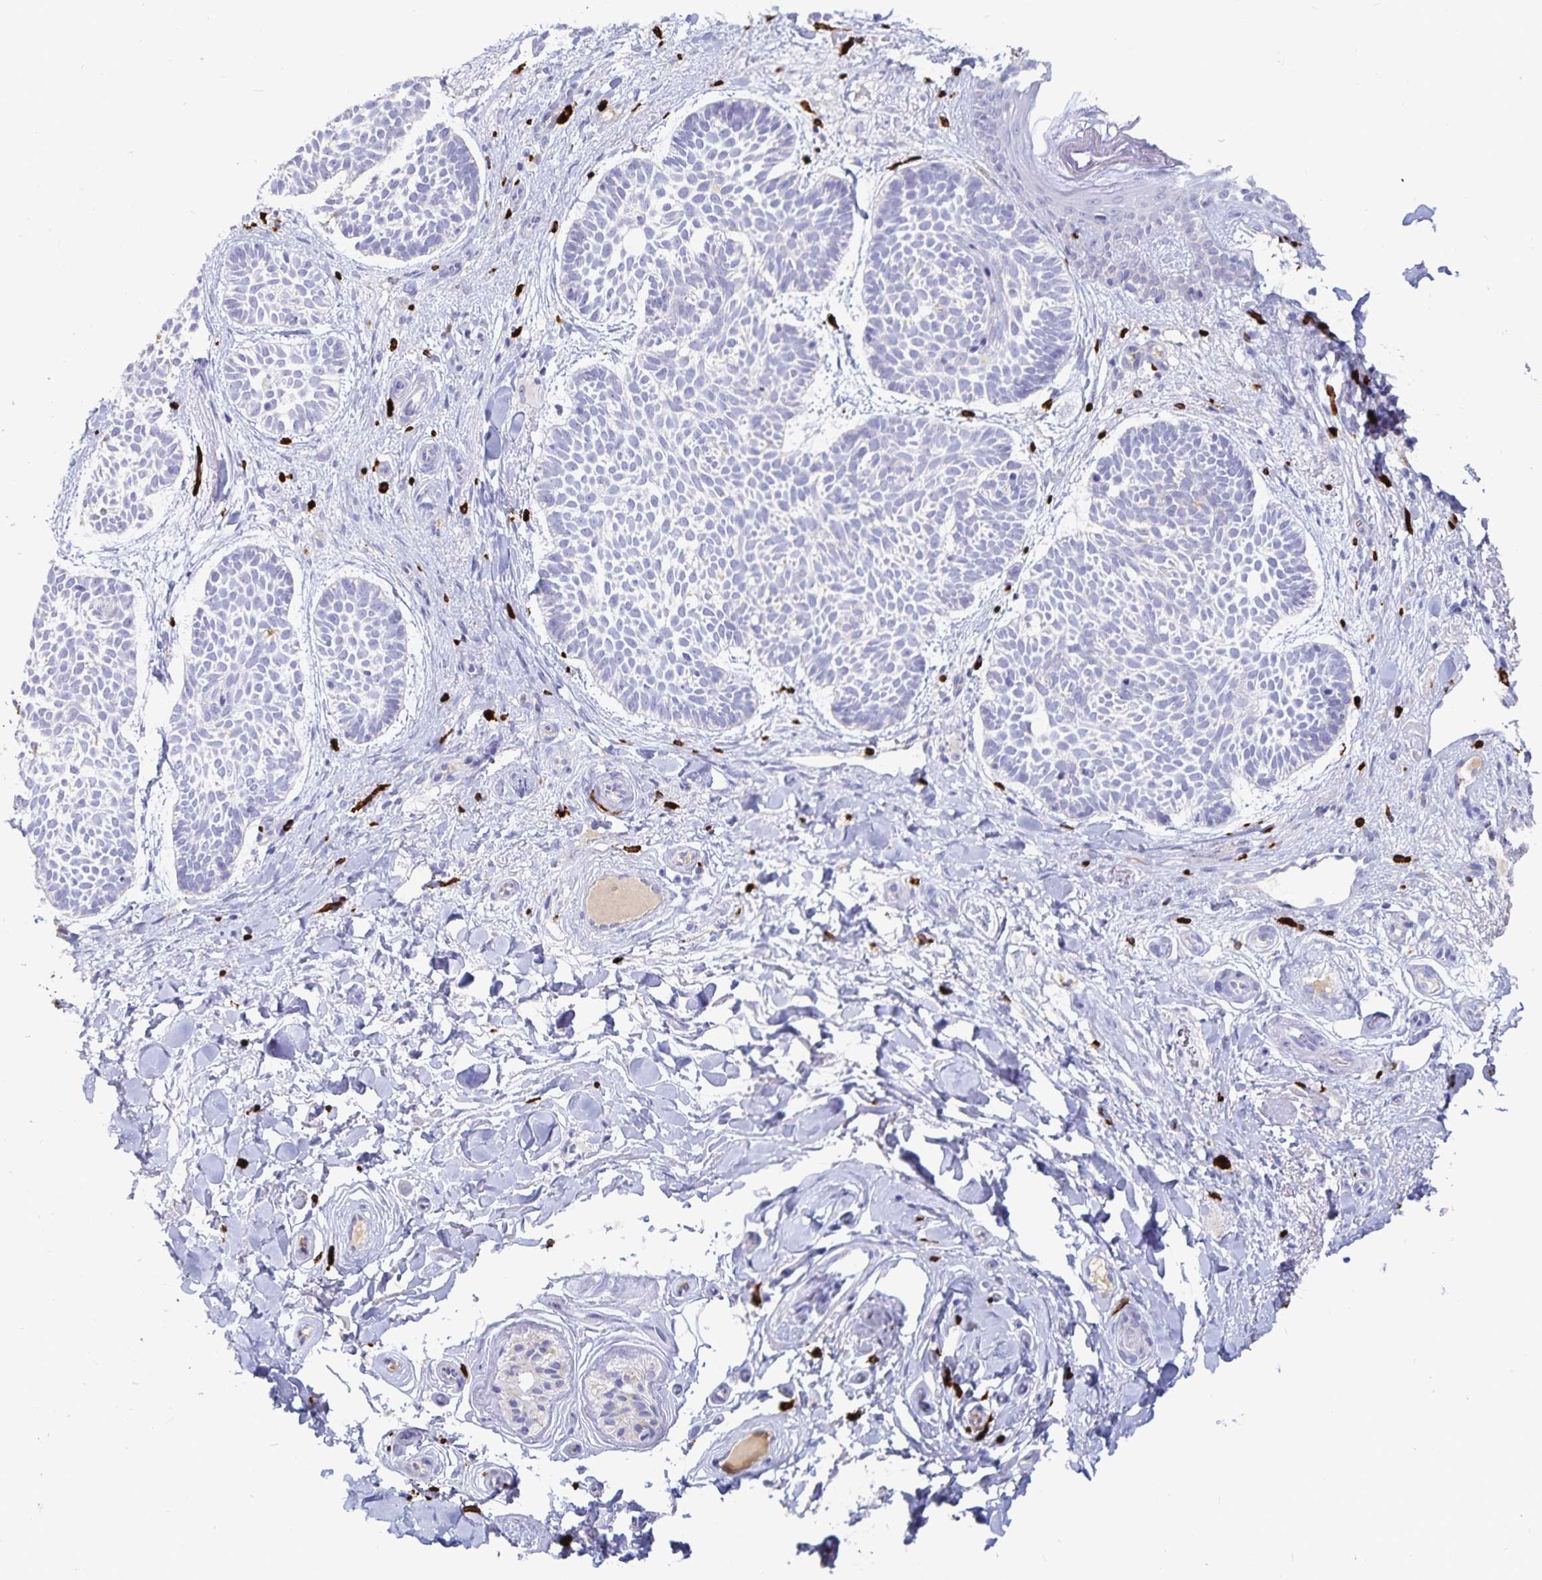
{"staining": {"intensity": "negative", "quantity": "none", "location": "none"}, "tissue": "skin cancer", "cell_type": "Tumor cells", "image_type": "cancer", "snomed": [{"axis": "morphology", "description": "Basal cell carcinoma"}, {"axis": "topography", "description": "Skin"}], "caption": "This image is of skin cancer (basal cell carcinoma) stained with immunohistochemistry to label a protein in brown with the nuclei are counter-stained blue. There is no positivity in tumor cells. (Stains: DAB (3,3'-diaminobenzidine) IHC with hematoxylin counter stain, Microscopy: brightfield microscopy at high magnification).", "gene": "PKHD1", "patient": {"sex": "male", "age": 89}}